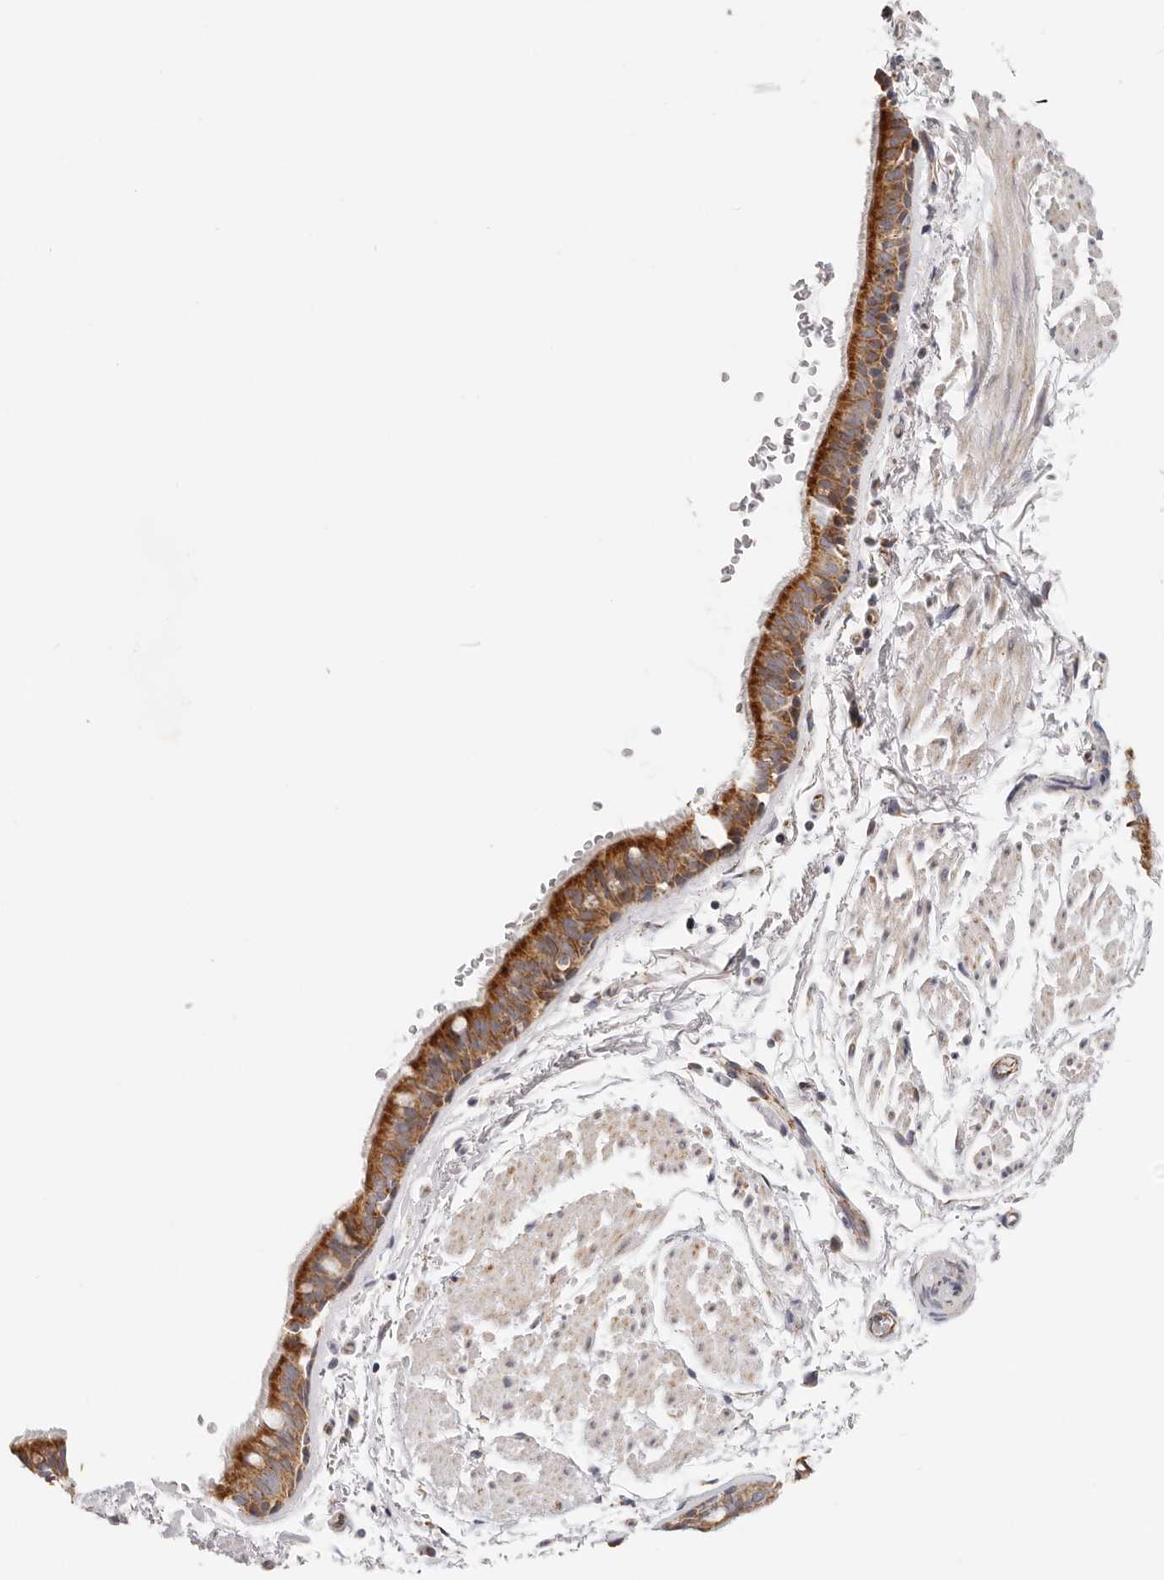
{"staining": {"intensity": "strong", "quantity": "25%-75%", "location": "cytoplasmic/membranous"}, "tissue": "bronchus", "cell_type": "Respiratory epithelial cells", "image_type": "normal", "snomed": [{"axis": "morphology", "description": "Normal tissue, NOS"}, {"axis": "topography", "description": "Lymph node"}, {"axis": "topography", "description": "Bronchus"}], "caption": "High-power microscopy captured an immunohistochemistry micrograph of normal bronchus, revealing strong cytoplasmic/membranous staining in about 25%-75% of respiratory epithelial cells. Using DAB (brown) and hematoxylin (blue) stains, captured at high magnification using brightfield microscopy.", "gene": "AFDN", "patient": {"sex": "female", "age": 70}}